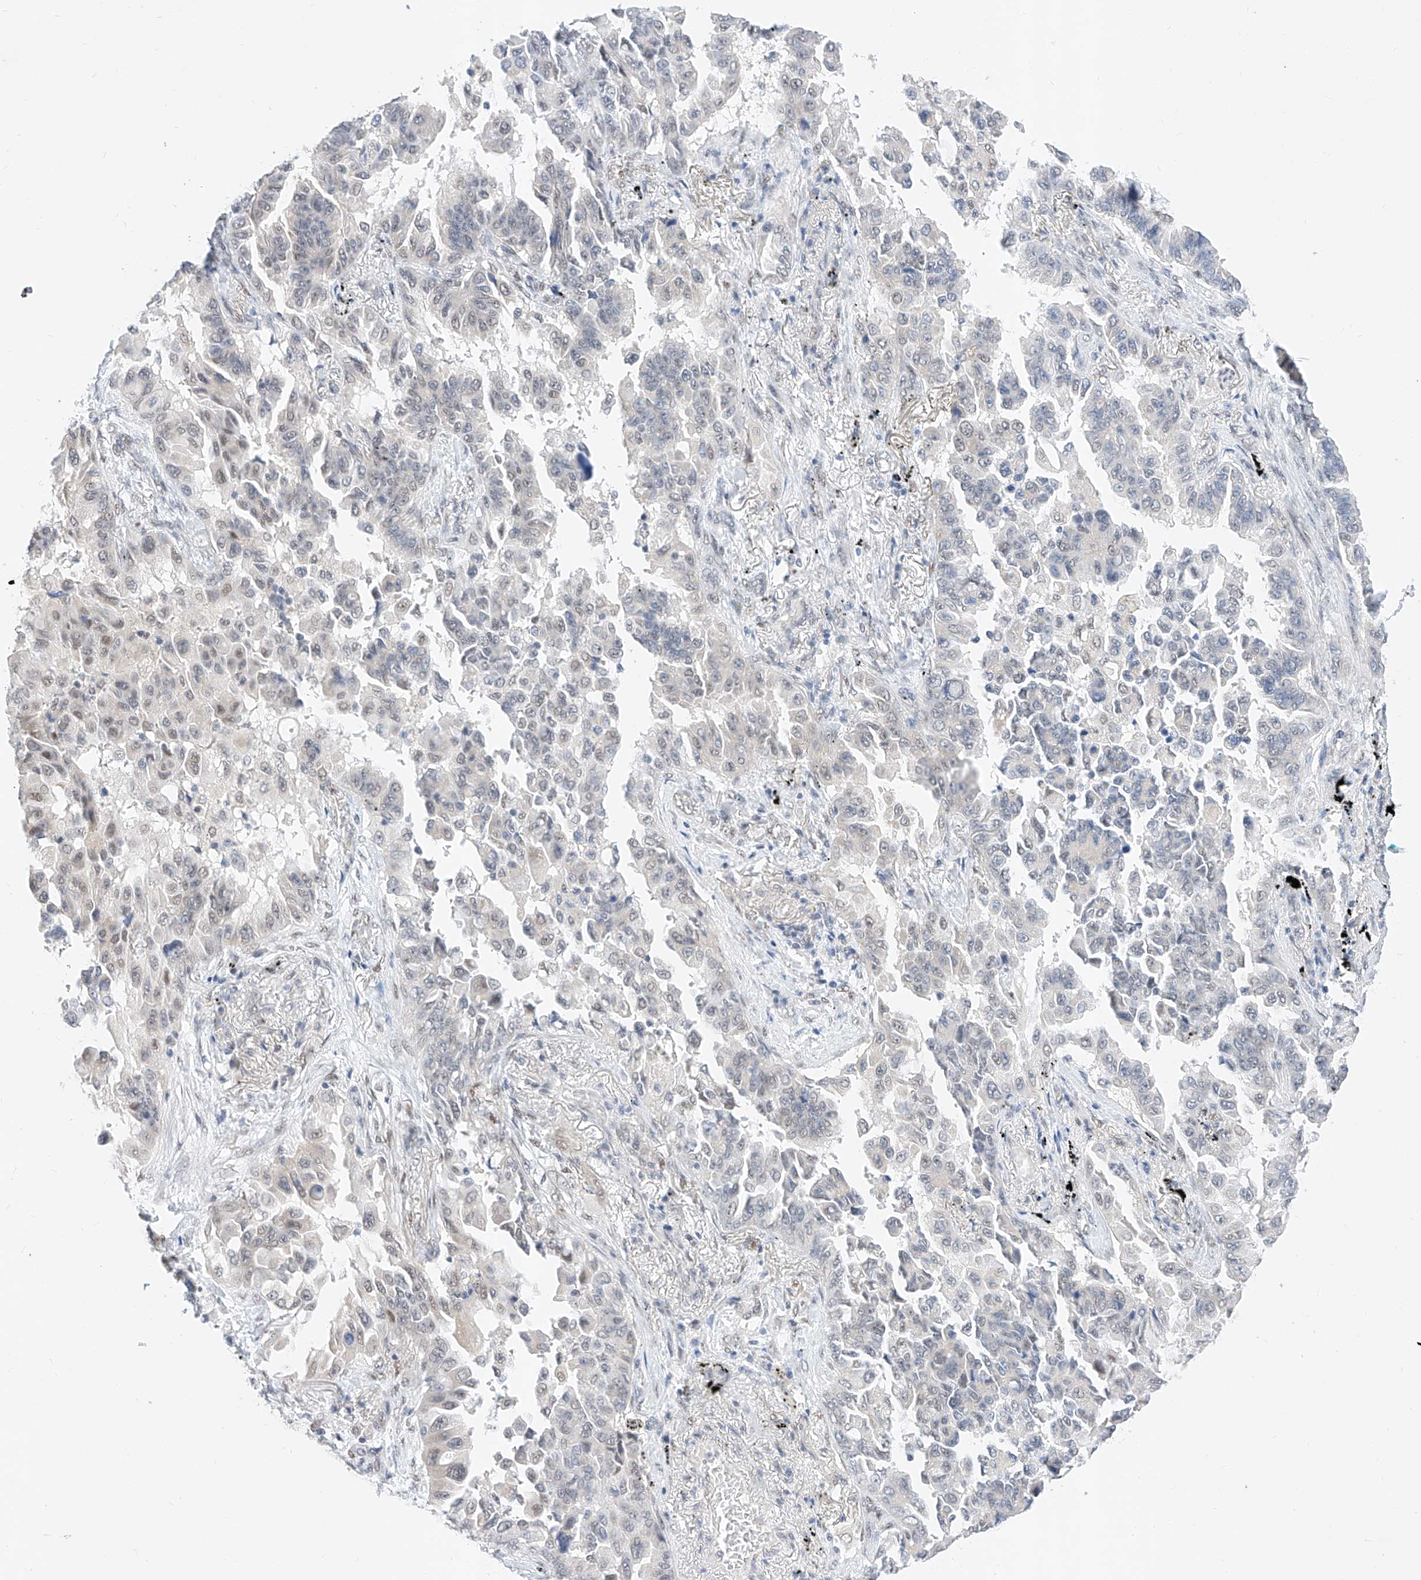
{"staining": {"intensity": "weak", "quantity": "<25%", "location": "nuclear"}, "tissue": "lung cancer", "cell_type": "Tumor cells", "image_type": "cancer", "snomed": [{"axis": "morphology", "description": "Adenocarcinoma, NOS"}, {"axis": "topography", "description": "Lung"}], "caption": "IHC of lung cancer (adenocarcinoma) demonstrates no positivity in tumor cells.", "gene": "KCNJ1", "patient": {"sex": "female", "age": 67}}